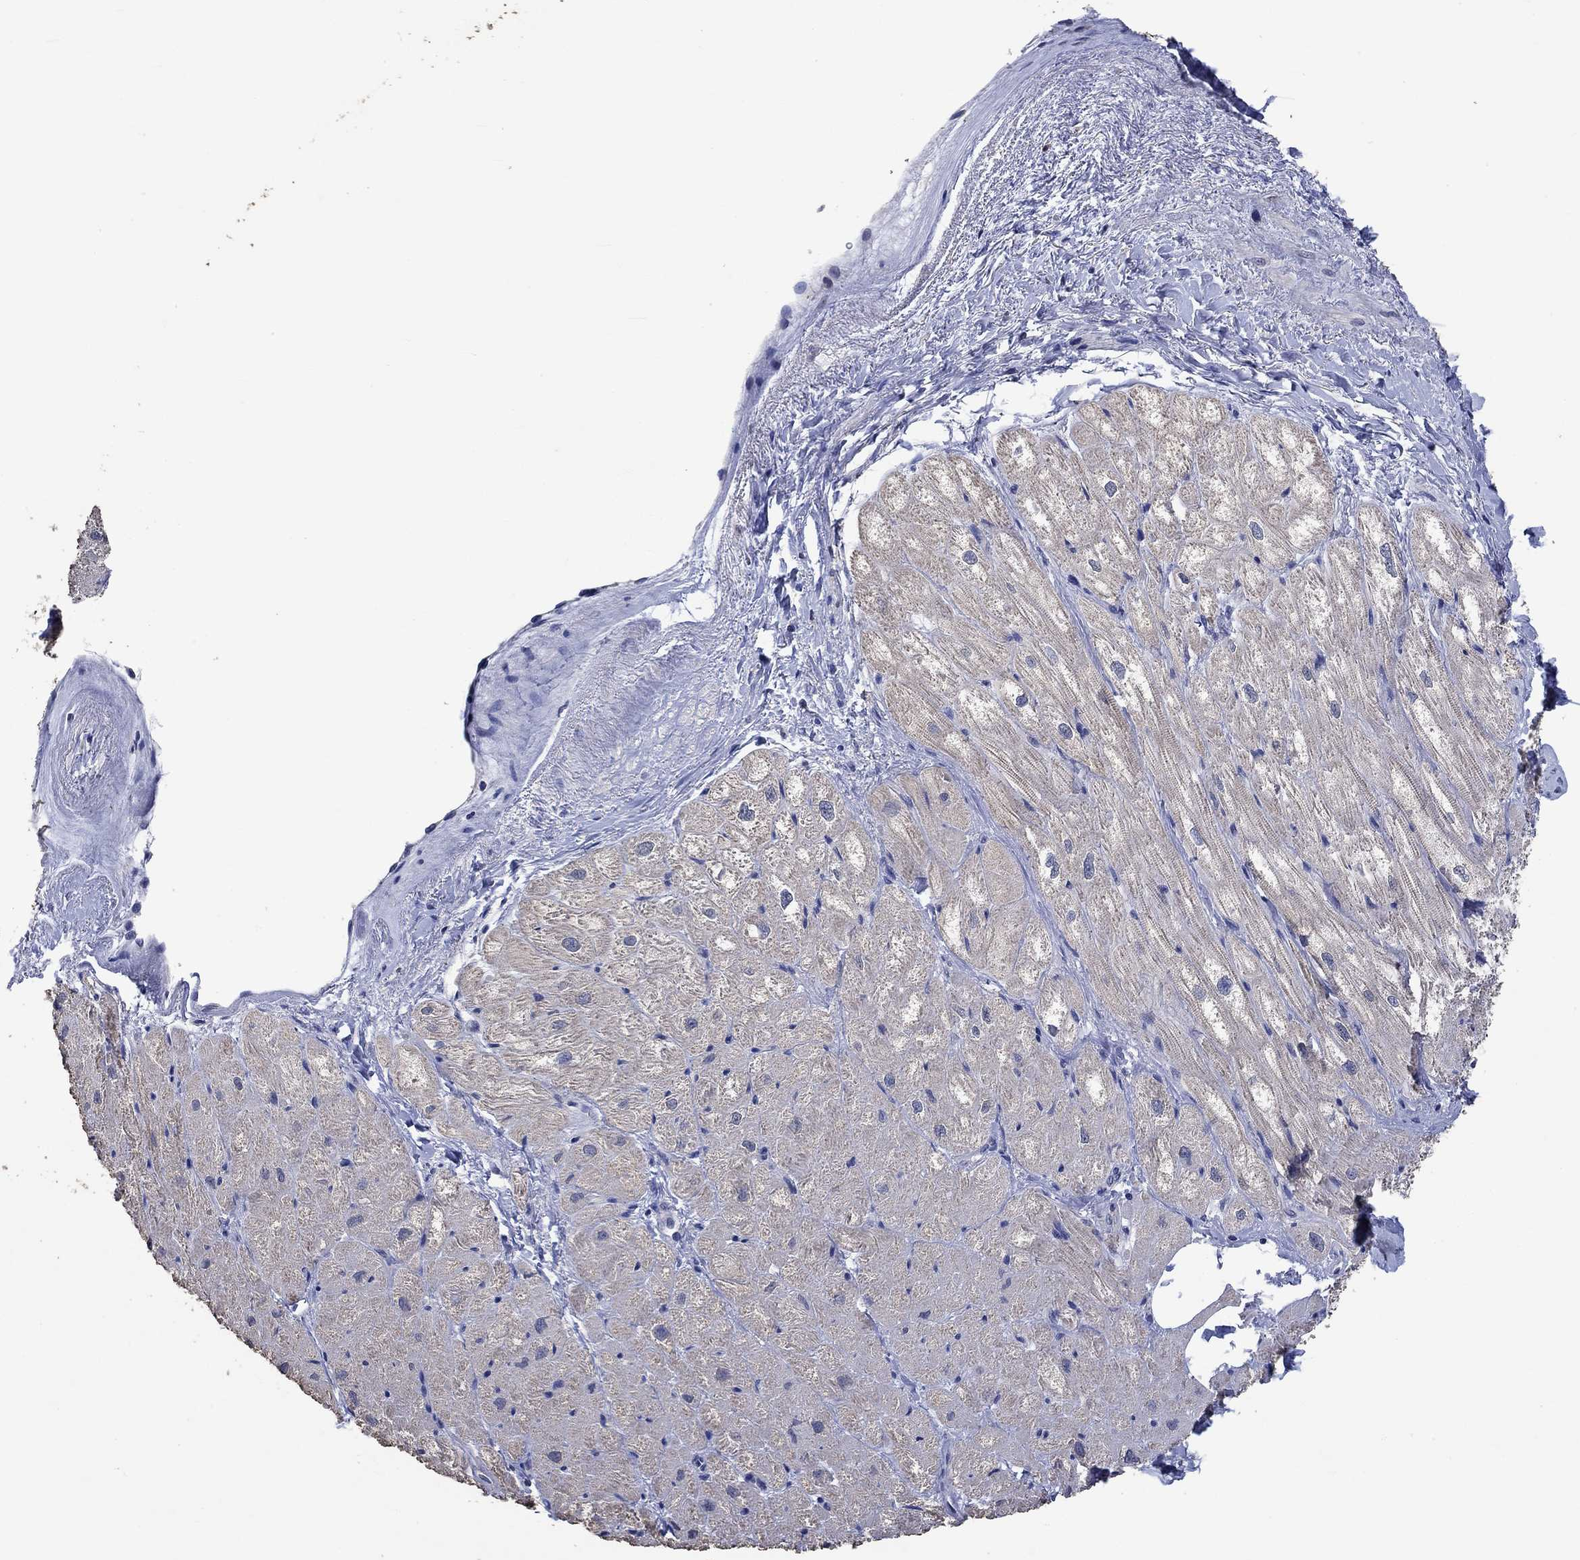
{"staining": {"intensity": "negative", "quantity": "none", "location": "none"}, "tissue": "heart muscle", "cell_type": "Cardiomyocytes", "image_type": "normal", "snomed": [{"axis": "morphology", "description": "Normal tissue, NOS"}, {"axis": "topography", "description": "Heart"}], "caption": "Immunohistochemistry (IHC) of normal heart muscle displays no positivity in cardiomyocytes. Brightfield microscopy of IHC stained with DAB (3,3'-diaminobenzidine) (brown) and hematoxylin (blue), captured at high magnification.", "gene": "PTPN20", "patient": {"sex": "male", "age": 57}}